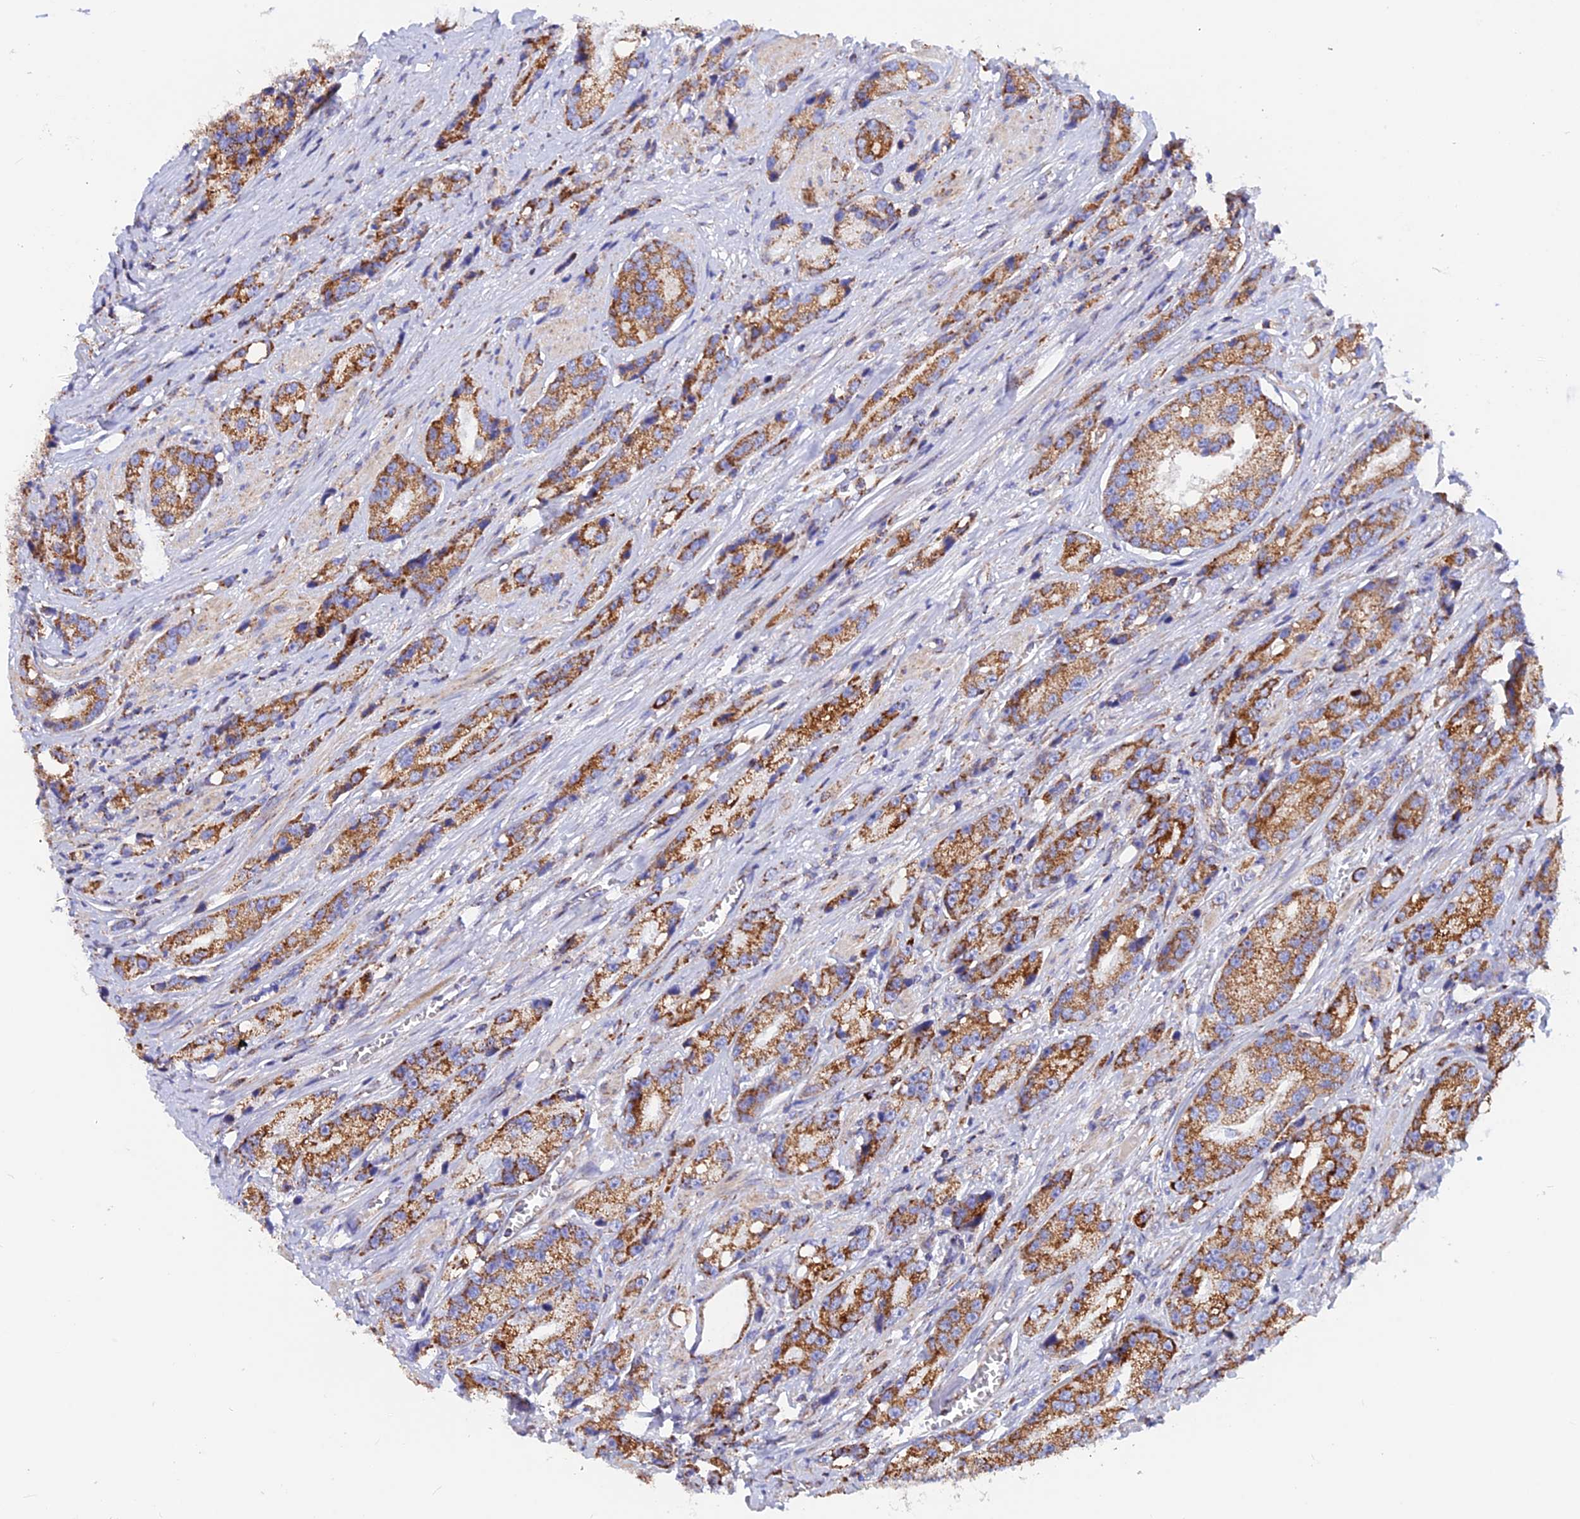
{"staining": {"intensity": "moderate", "quantity": ">75%", "location": "cytoplasmic/membranous"}, "tissue": "prostate cancer", "cell_type": "Tumor cells", "image_type": "cancer", "snomed": [{"axis": "morphology", "description": "Adenocarcinoma, High grade"}, {"axis": "topography", "description": "Prostate"}], "caption": "Moderate cytoplasmic/membranous positivity for a protein is present in approximately >75% of tumor cells of adenocarcinoma (high-grade) (prostate) using immunohistochemistry.", "gene": "GCDH", "patient": {"sex": "male", "age": 74}}